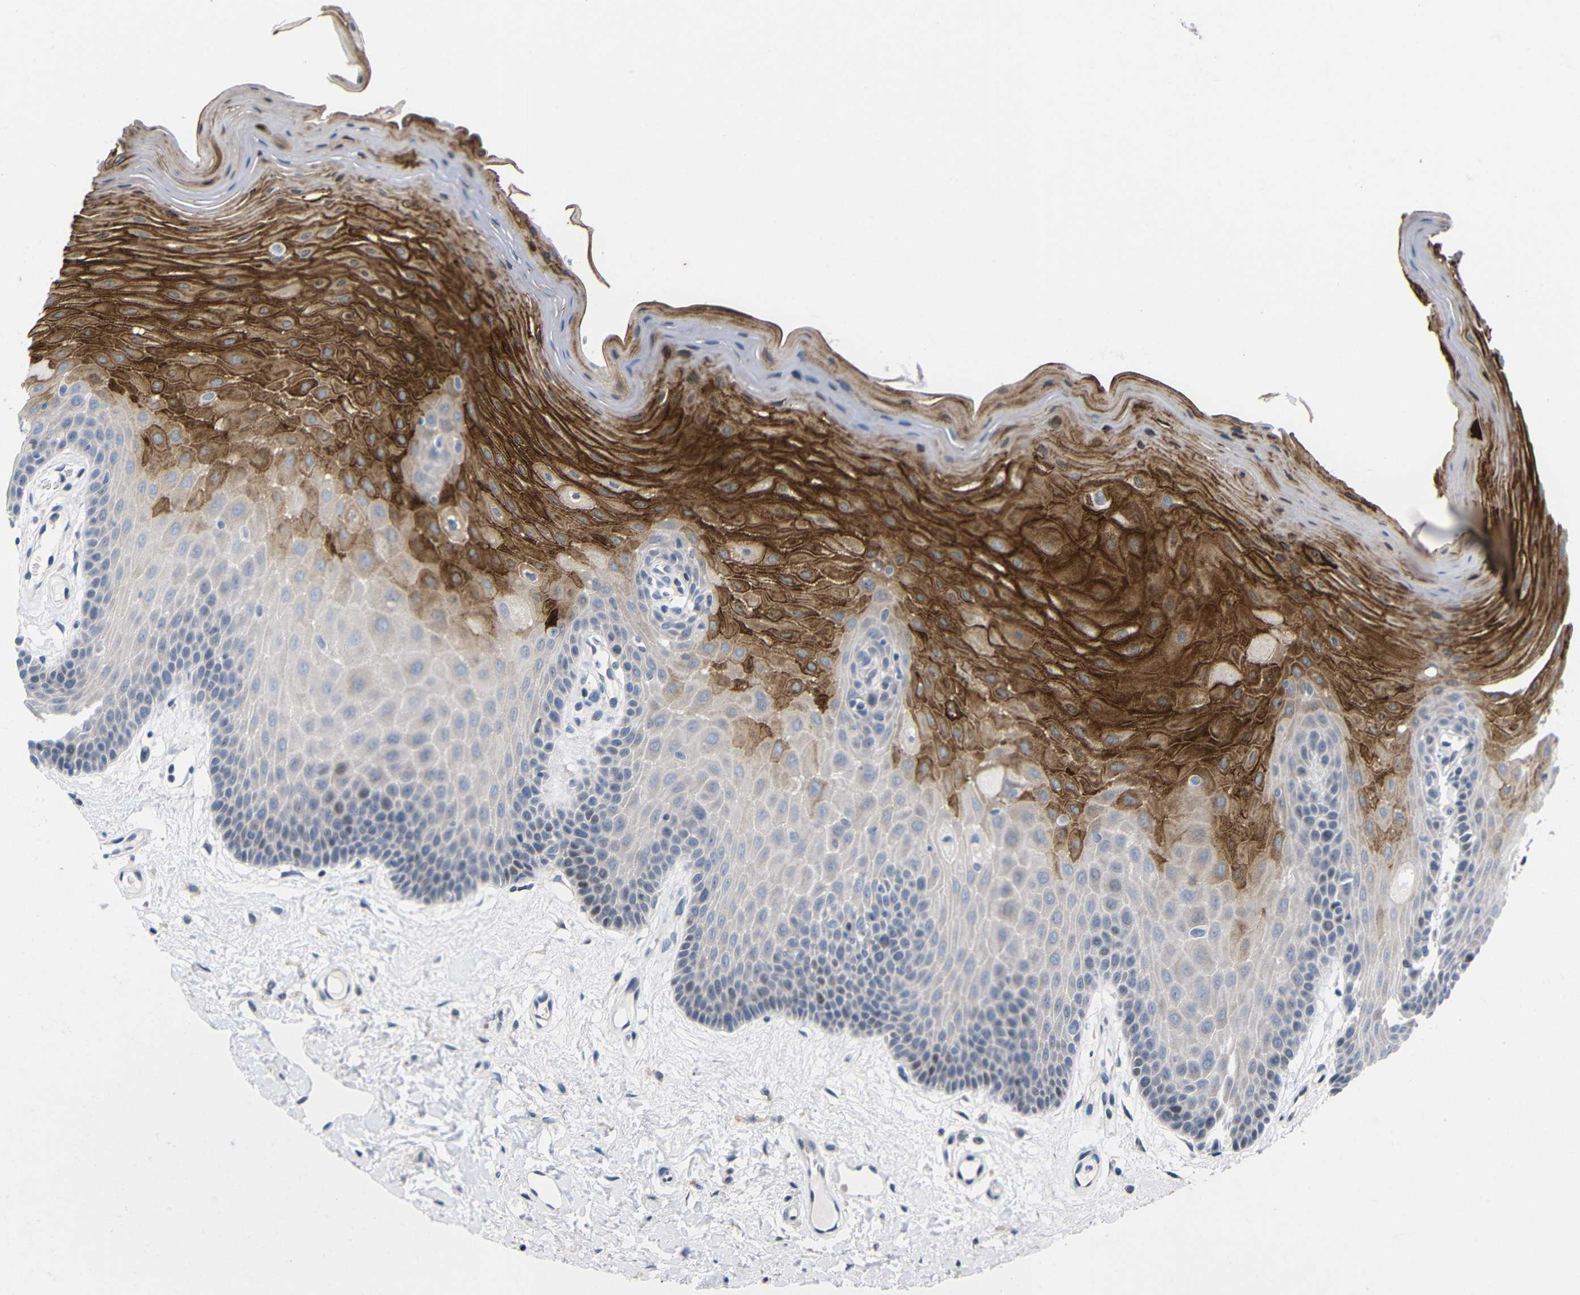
{"staining": {"intensity": "strong", "quantity": "25%-75%", "location": "cytoplasmic/membranous"}, "tissue": "oral mucosa", "cell_type": "Squamous epithelial cells", "image_type": "normal", "snomed": [{"axis": "morphology", "description": "Normal tissue, NOS"}, {"axis": "morphology", "description": "Squamous cell carcinoma, NOS"}, {"axis": "topography", "description": "Skeletal muscle"}, {"axis": "topography", "description": "Adipose tissue"}, {"axis": "topography", "description": "Vascular tissue"}, {"axis": "topography", "description": "Oral tissue"}, {"axis": "topography", "description": "Peripheral nerve tissue"}, {"axis": "topography", "description": "Head-Neck"}], "caption": "Approximately 25%-75% of squamous epithelial cells in unremarkable human oral mucosa demonstrate strong cytoplasmic/membranous protein staining as visualized by brown immunohistochemical staining.", "gene": "CMTM1", "patient": {"sex": "male", "age": 71}}